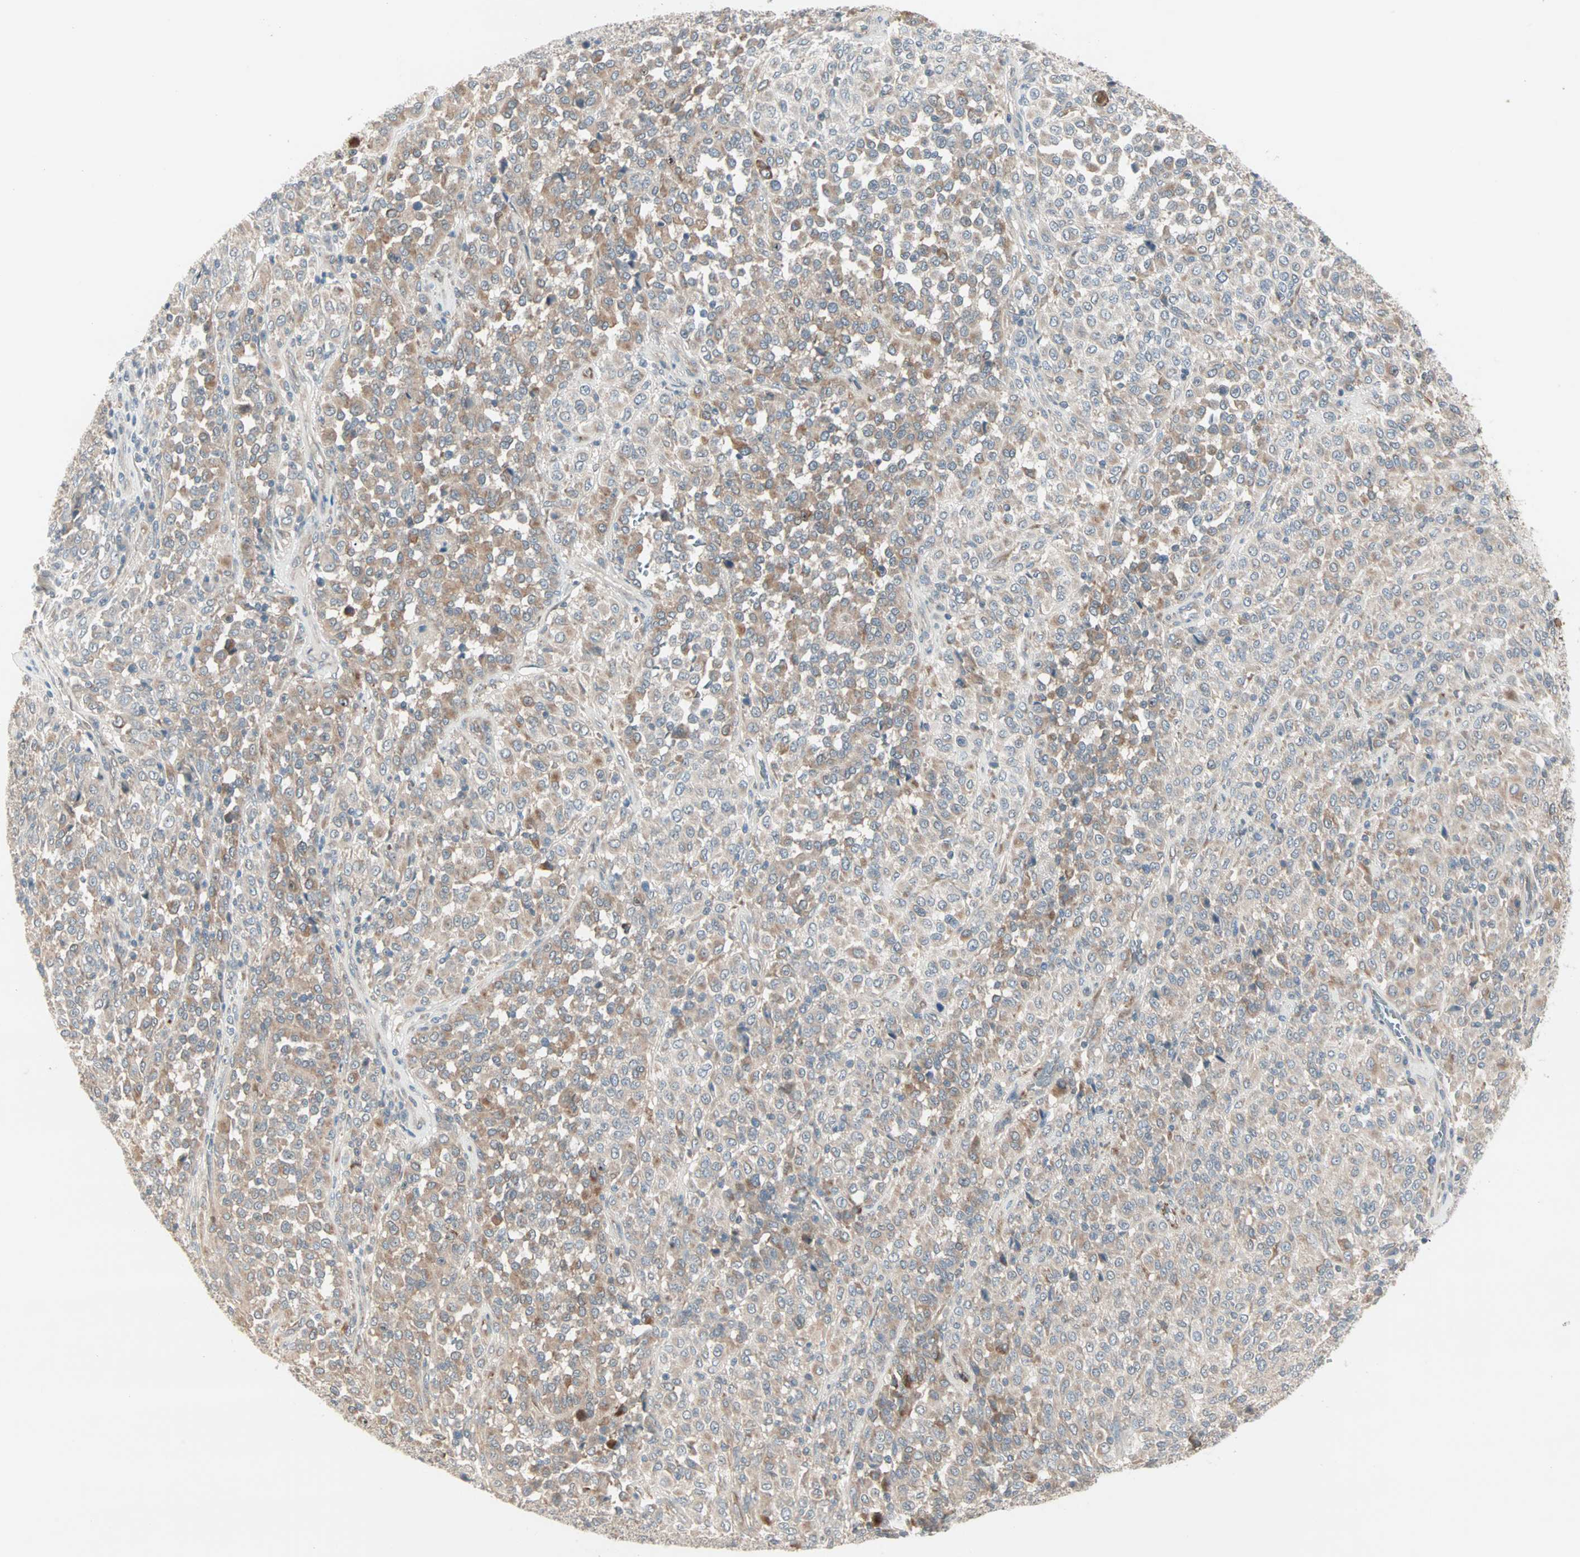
{"staining": {"intensity": "moderate", "quantity": ">75%", "location": "cytoplasmic/membranous"}, "tissue": "melanoma", "cell_type": "Tumor cells", "image_type": "cancer", "snomed": [{"axis": "morphology", "description": "Malignant melanoma, Metastatic site"}, {"axis": "topography", "description": "Pancreas"}], "caption": "Melanoma stained with DAB IHC shows medium levels of moderate cytoplasmic/membranous staining in about >75% of tumor cells. (IHC, brightfield microscopy, high magnification).", "gene": "ZFP36", "patient": {"sex": "female", "age": 30}}